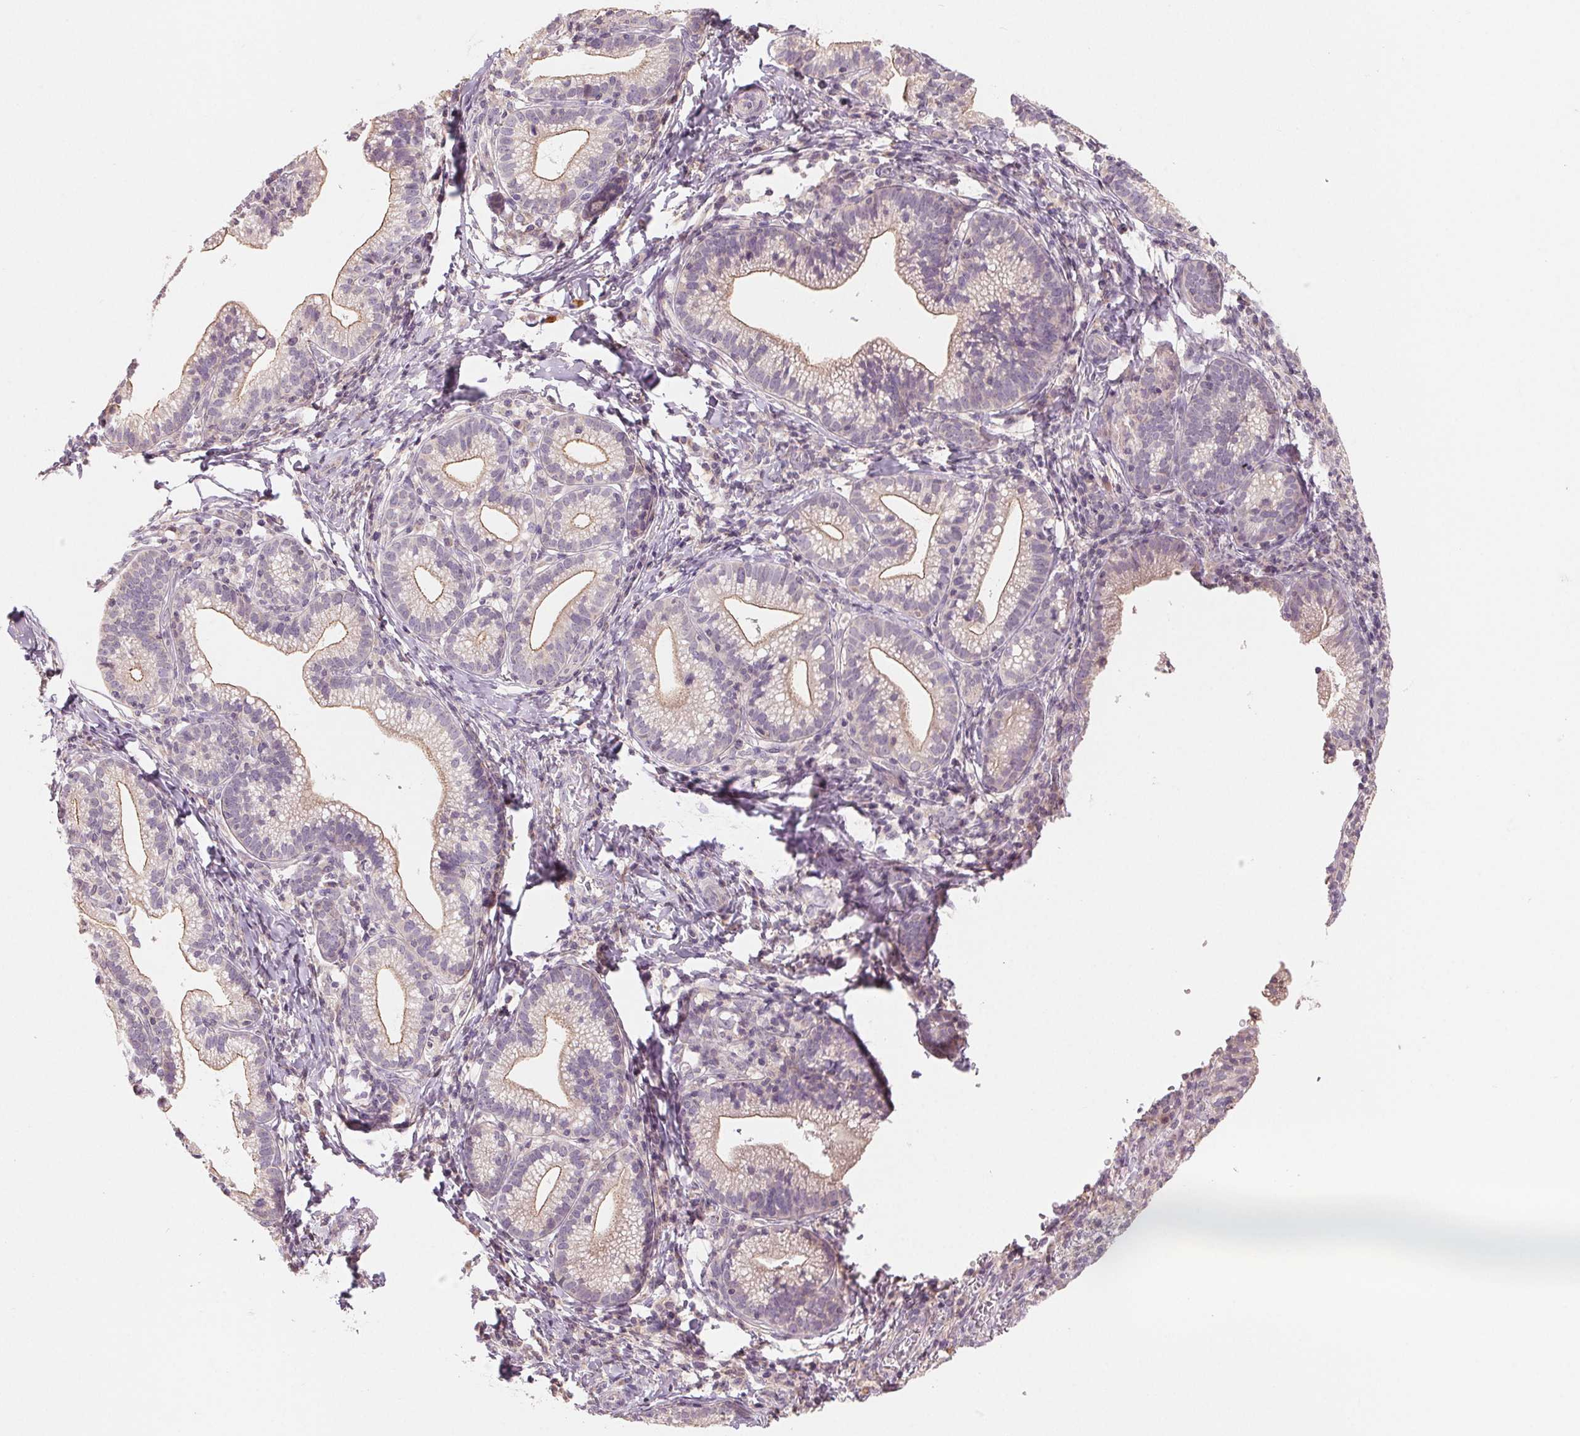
{"staining": {"intensity": "weak", "quantity": "25%-75%", "location": "cytoplasmic/membranous"}, "tissue": "cervical cancer", "cell_type": "Tumor cells", "image_type": "cancer", "snomed": [{"axis": "morphology", "description": "Normal tissue, NOS"}, {"axis": "morphology", "description": "Adenocarcinoma, NOS"}, {"axis": "topography", "description": "Cervix"}], "caption": "A low amount of weak cytoplasmic/membranous staining is seen in approximately 25%-75% of tumor cells in cervical cancer tissue.", "gene": "AQP8", "patient": {"sex": "female", "age": 44}}